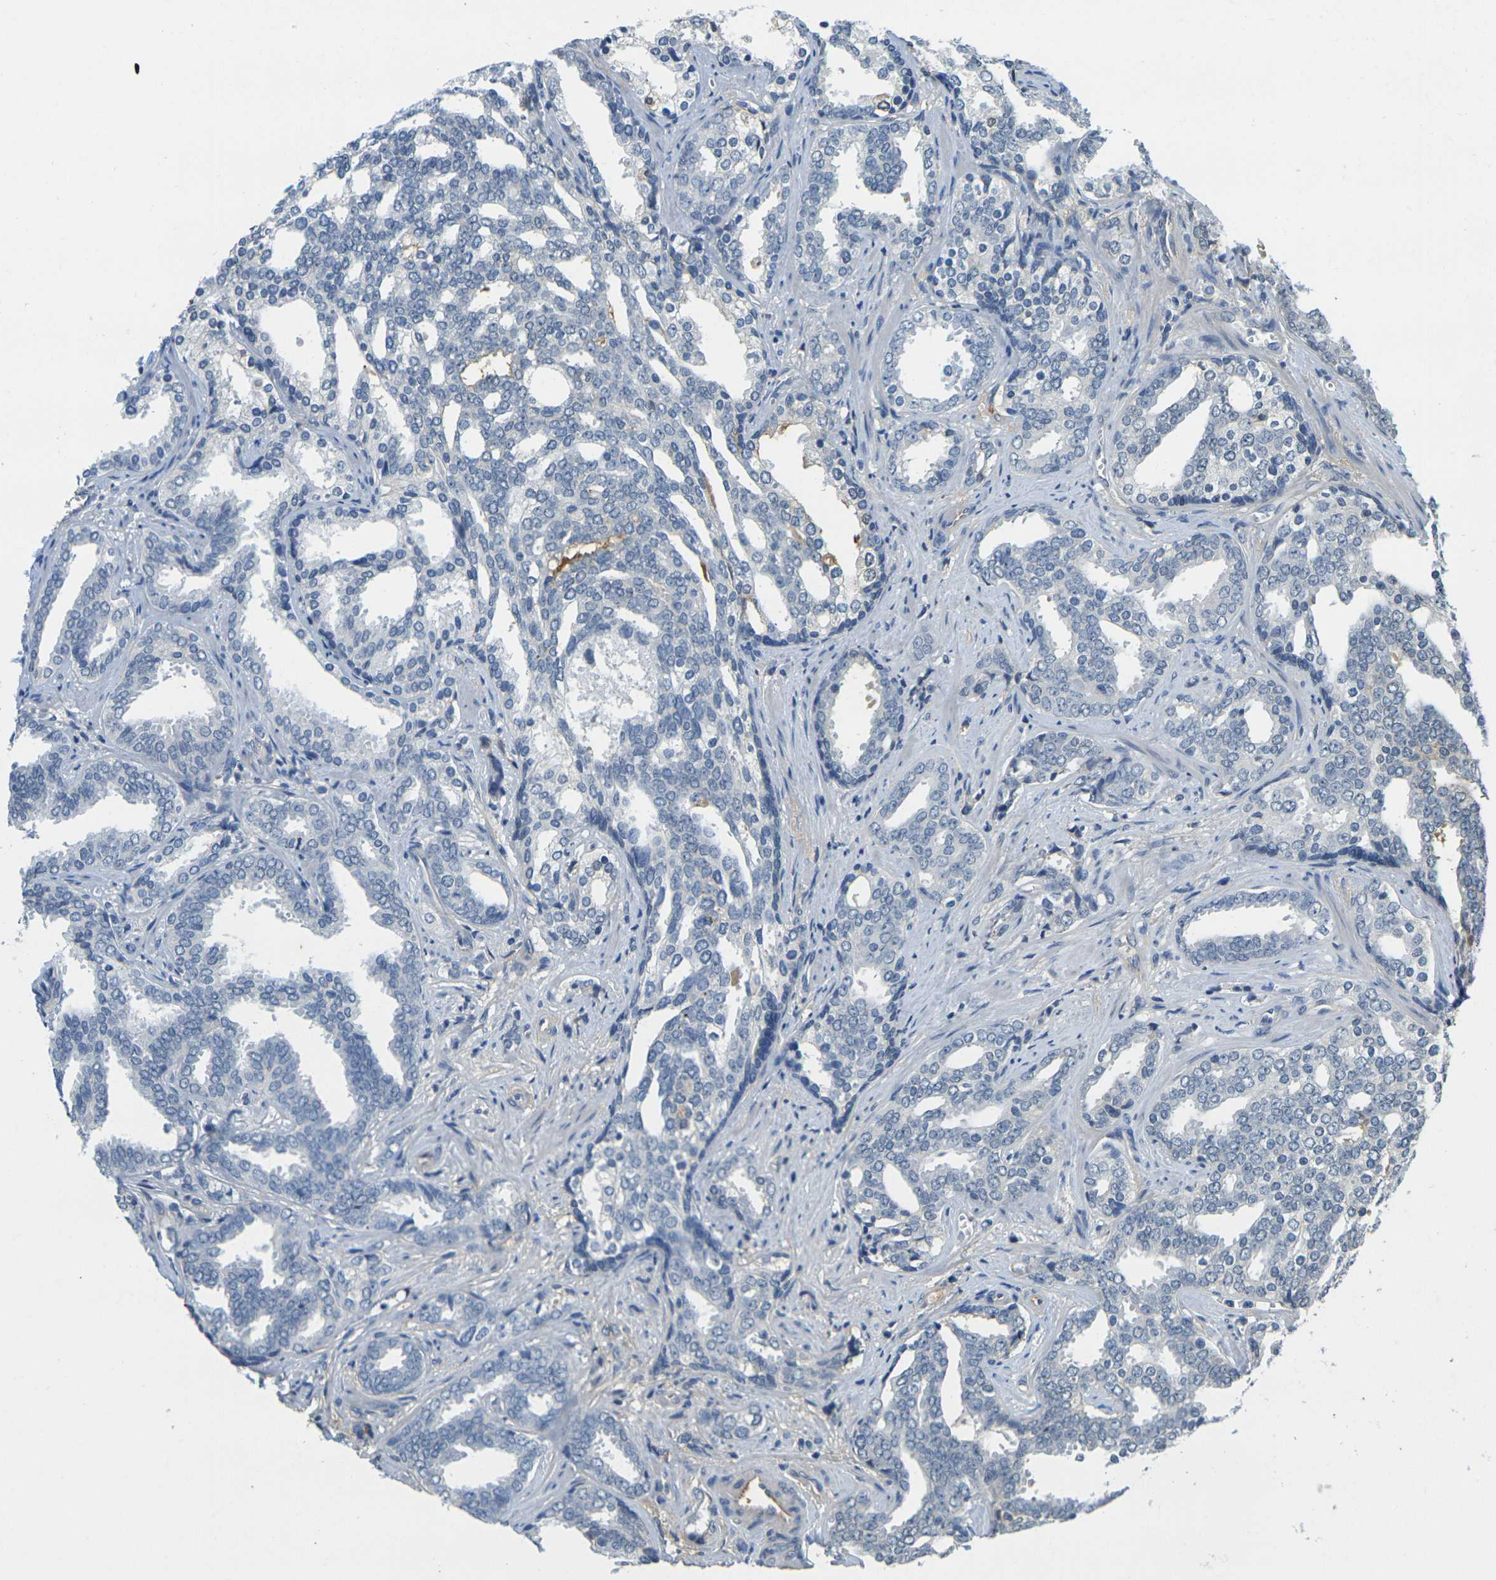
{"staining": {"intensity": "moderate", "quantity": "<25%", "location": "cytoplasmic/membranous"}, "tissue": "prostate cancer", "cell_type": "Tumor cells", "image_type": "cancer", "snomed": [{"axis": "morphology", "description": "Adenocarcinoma, High grade"}, {"axis": "topography", "description": "Prostate"}], "caption": "Immunohistochemistry (IHC) (DAB (3,3'-diaminobenzidine)) staining of human prostate adenocarcinoma (high-grade) reveals moderate cytoplasmic/membranous protein staining in approximately <25% of tumor cells. The staining was performed using DAB (3,3'-diaminobenzidine) to visualize the protein expression in brown, while the nuclei were stained in blue with hematoxylin (Magnification: 20x).", "gene": "PLCD1", "patient": {"sex": "male", "age": 67}}